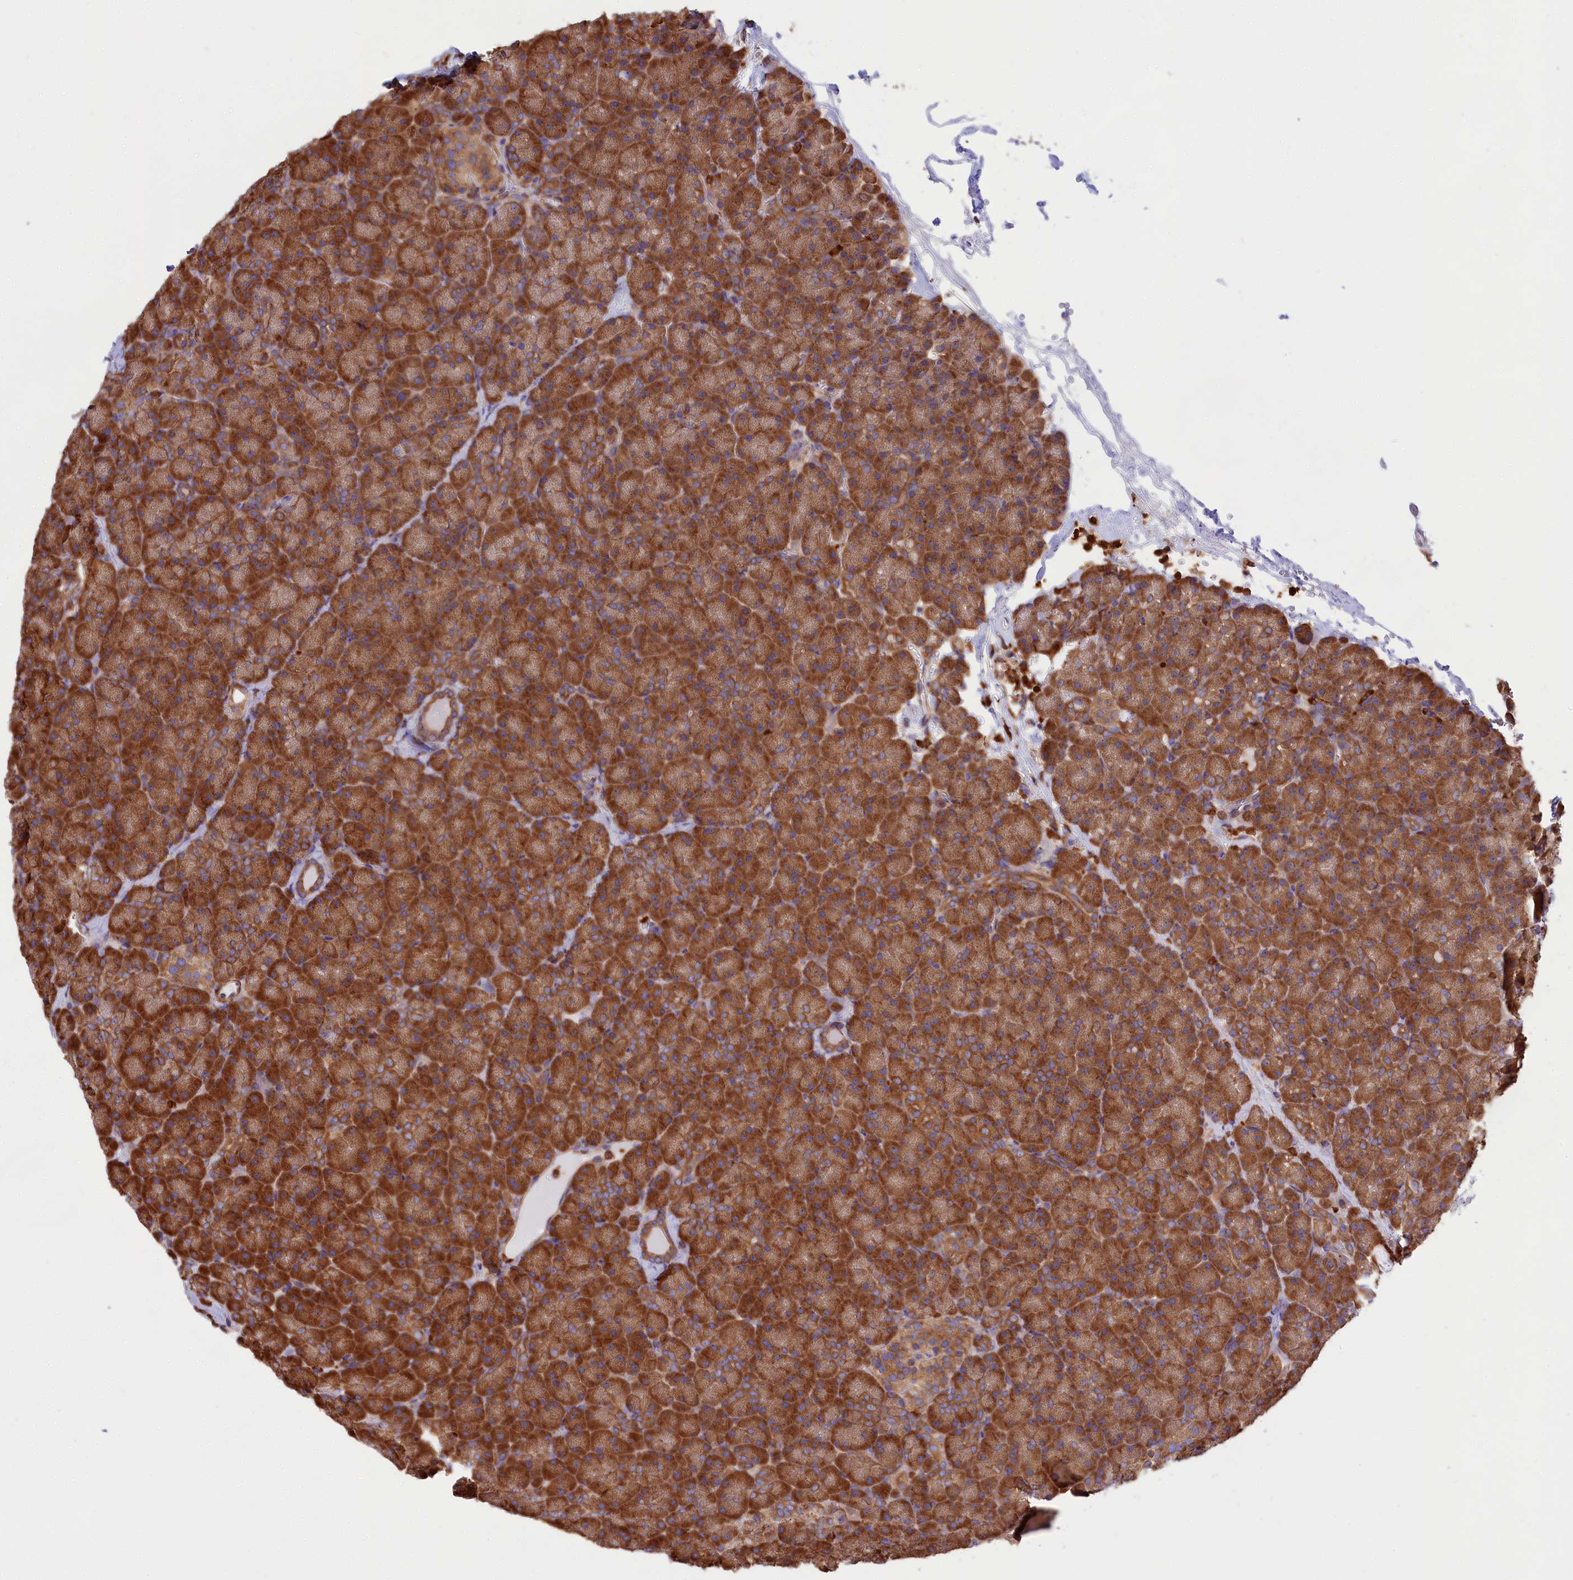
{"staining": {"intensity": "strong", "quantity": ">75%", "location": "cytoplasmic/membranous"}, "tissue": "pancreas", "cell_type": "Exocrine glandular cells", "image_type": "normal", "snomed": [{"axis": "morphology", "description": "Normal tissue, NOS"}, {"axis": "topography", "description": "Pancreas"}], "caption": "Exocrine glandular cells exhibit high levels of strong cytoplasmic/membranous expression in about >75% of cells in unremarkable pancreas. (Stains: DAB in brown, nuclei in blue, Microscopy: brightfield microscopy at high magnification).", "gene": "GYS1", "patient": {"sex": "male", "age": 36}}